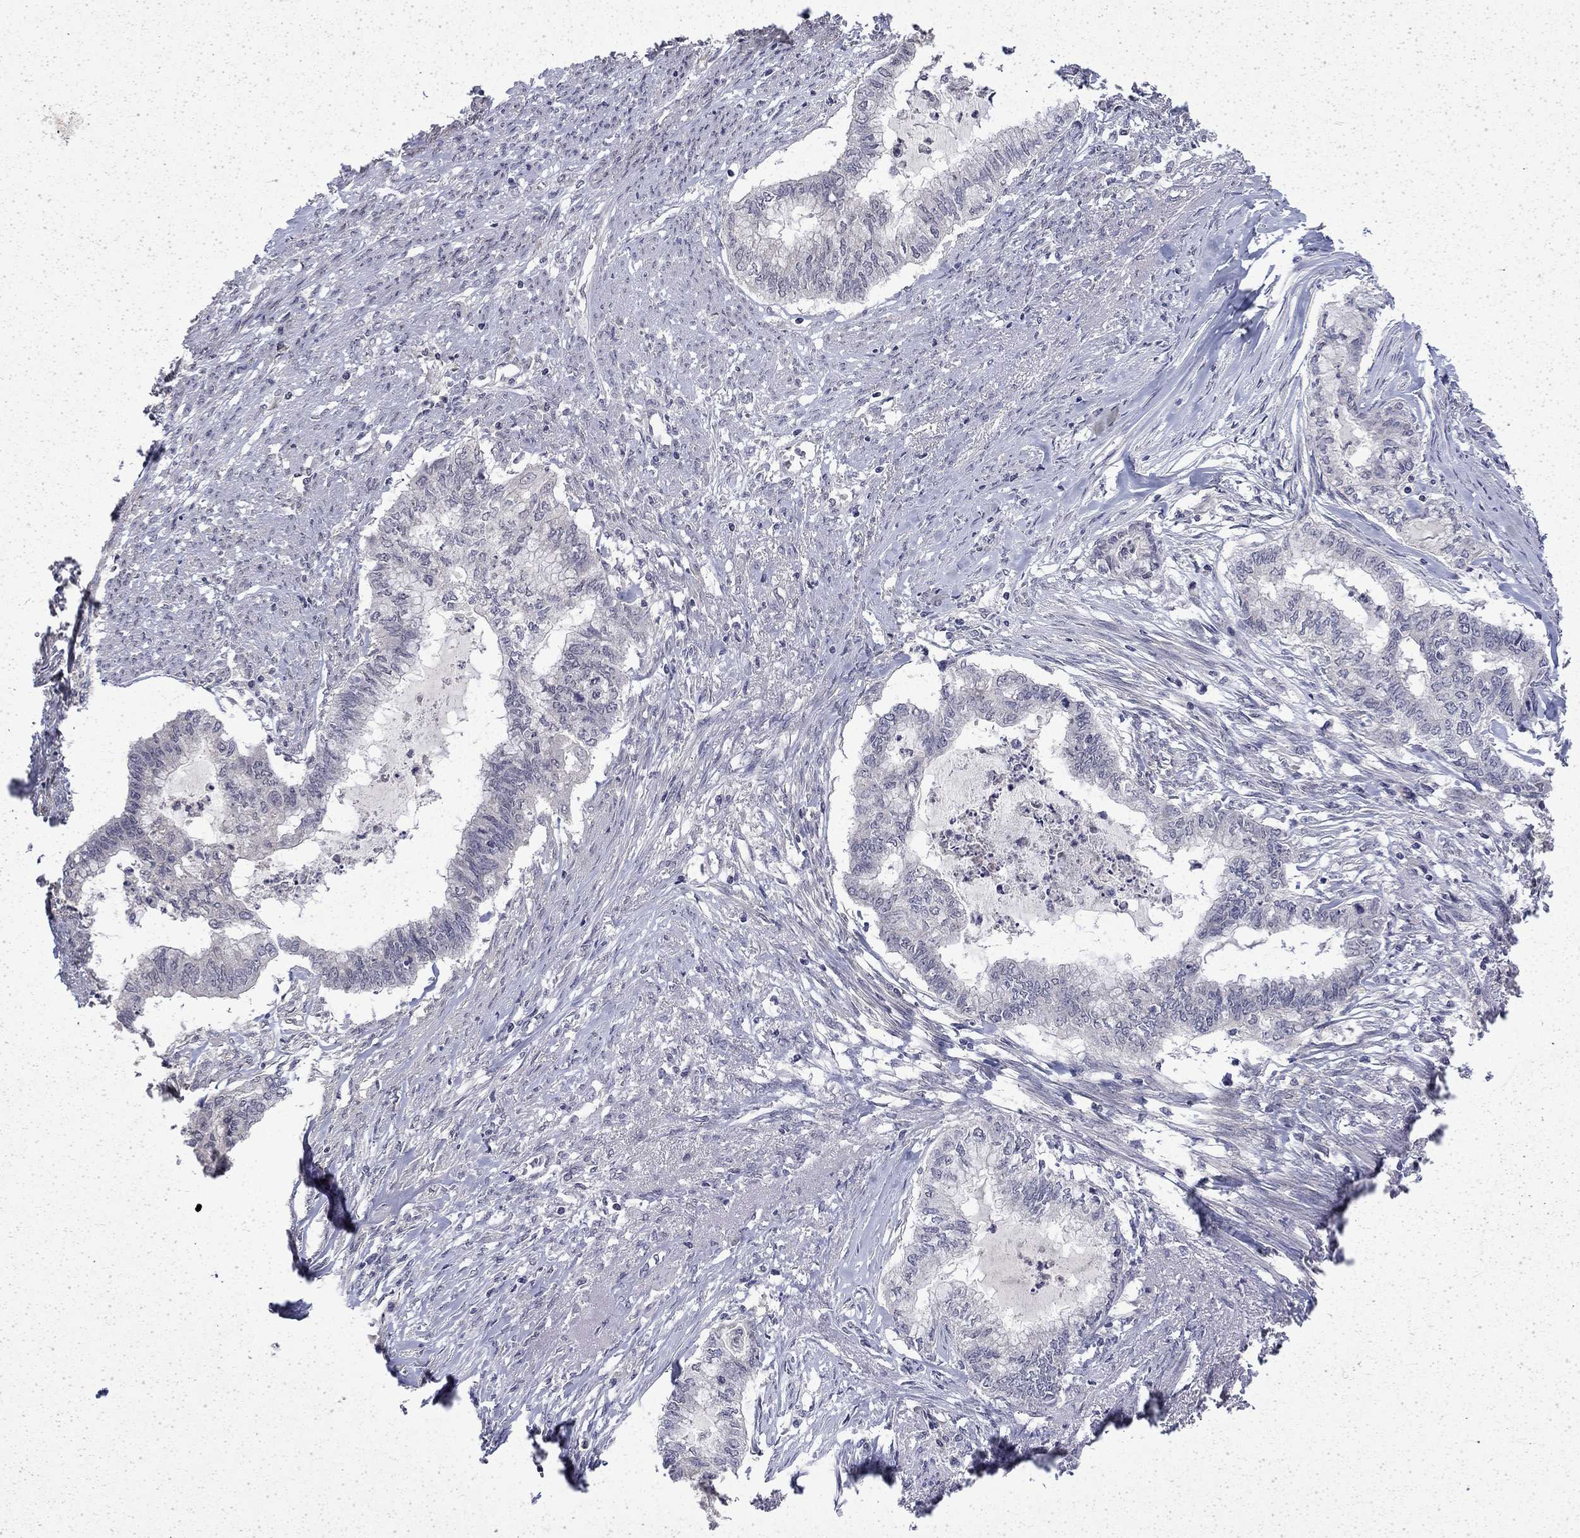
{"staining": {"intensity": "negative", "quantity": "none", "location": "none"}, "tissue": "endometrial cancer", "cell_type": "Tumor cells", "image_type": "cancer", "snomed": [{"axis": "morphology", "description": "Adenocarcinoma, NOS"}, {"axis": "topography", "description": "Endometrium"}], "caption": "This is a photomicrograph of immunohistochemistry (IHC) staining of adenocarcinoma (endometrial), which shows no staining in tumor cells.", "gene": "CHAT", "patient": {"sex": "female", "age": 79}}